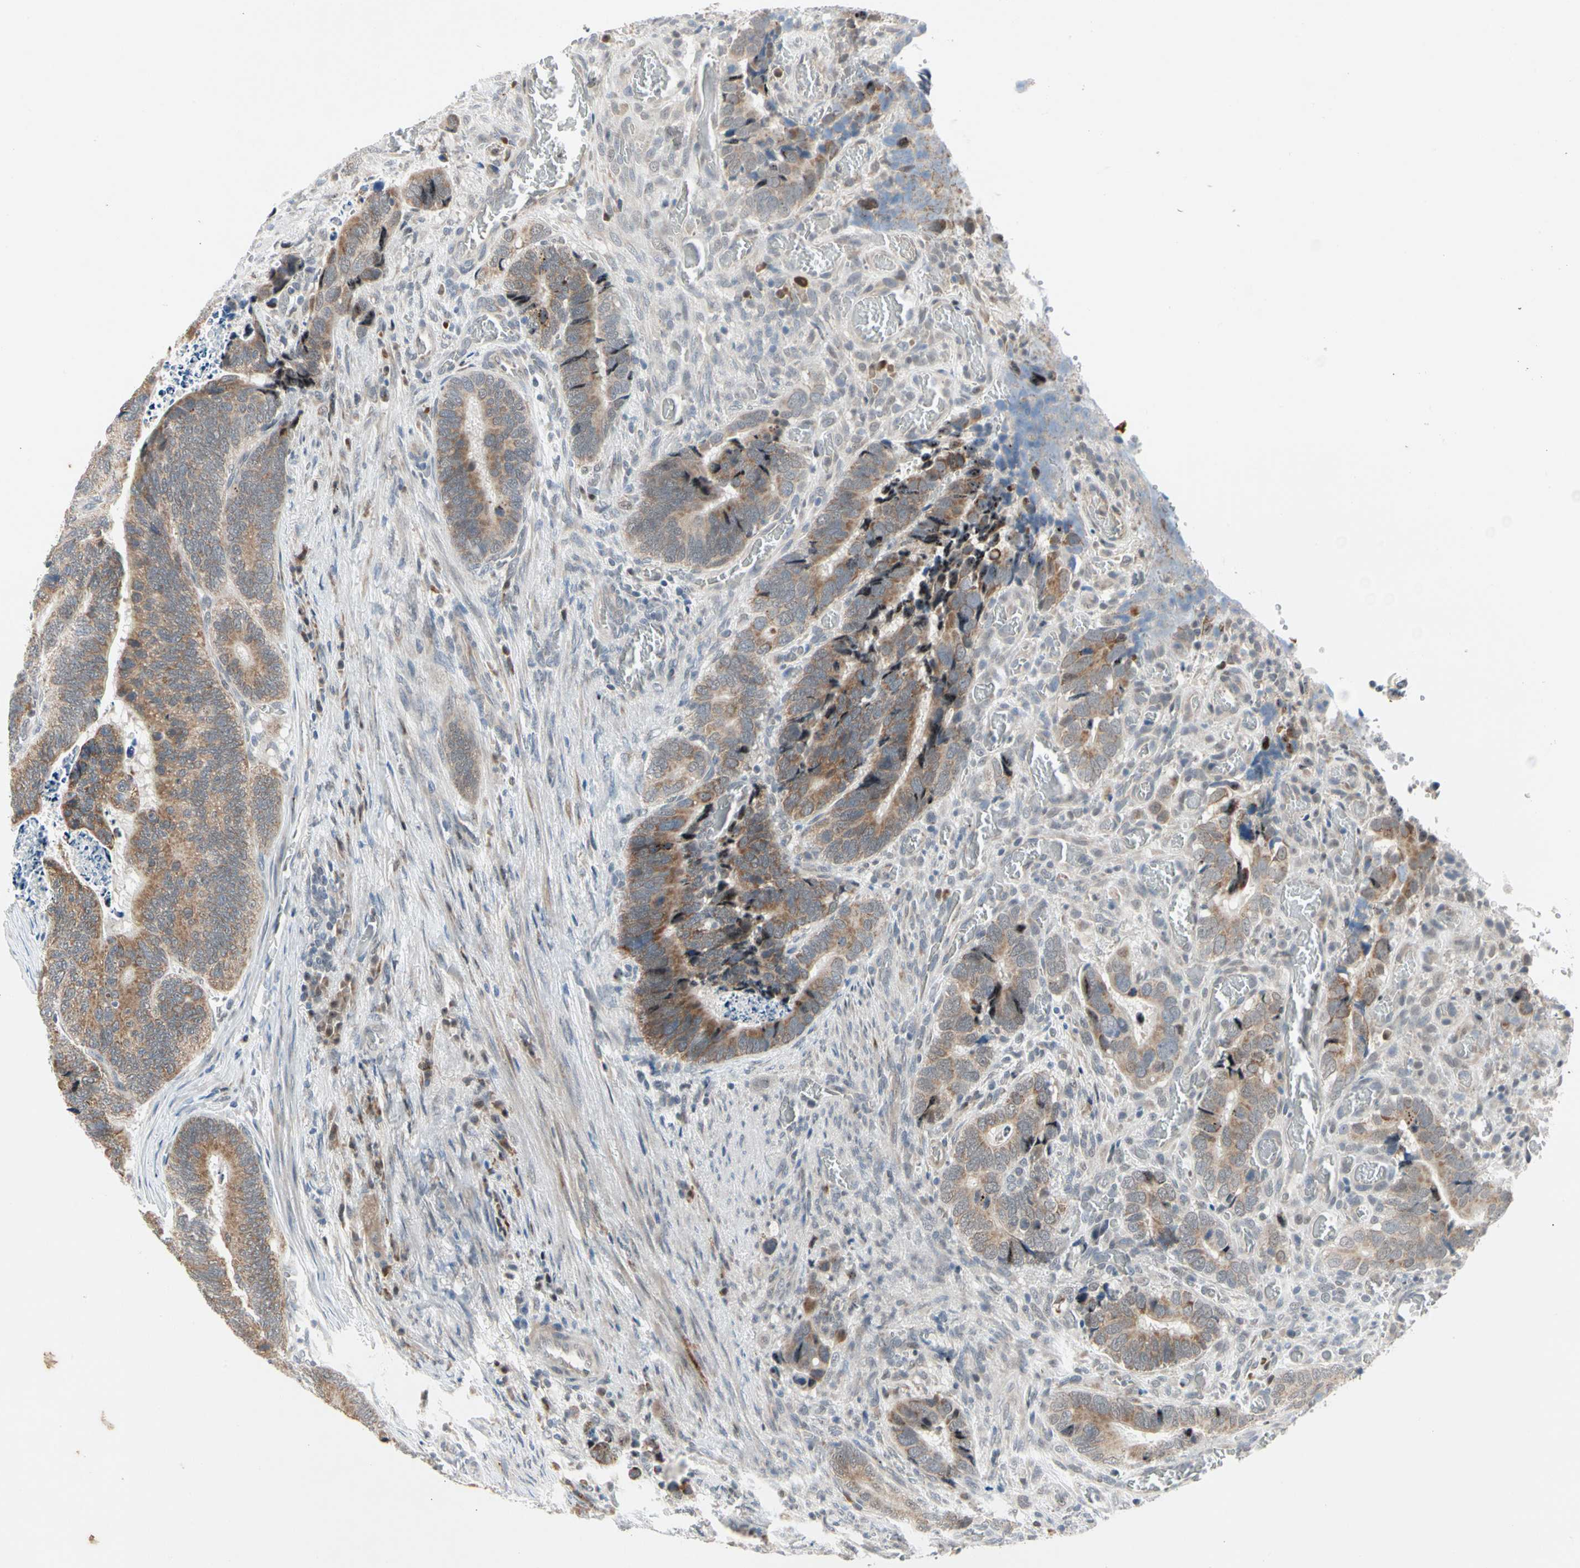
{"staining": {"intensity": "moderate", "quantity": ">75%", "location": "cytoplasmic/membranous"}, "tissue": "colorectal cancer", "cell_type": "Tumor cells", "image_type": "cancer", "snomed": [{"axis": "morphology", "description": "Adenocarcinoma, NOS"}, {"axis": "topography", "description": "Colon"}], "caption": "Adenocarcinoma (colorectal) stained with a brown dye displays moderate cytoplasmic/membranous positive staining in approximately >75% of tumor cells.", "gene": "MARK1", "patient": {"sex": "male", "age": 72}}